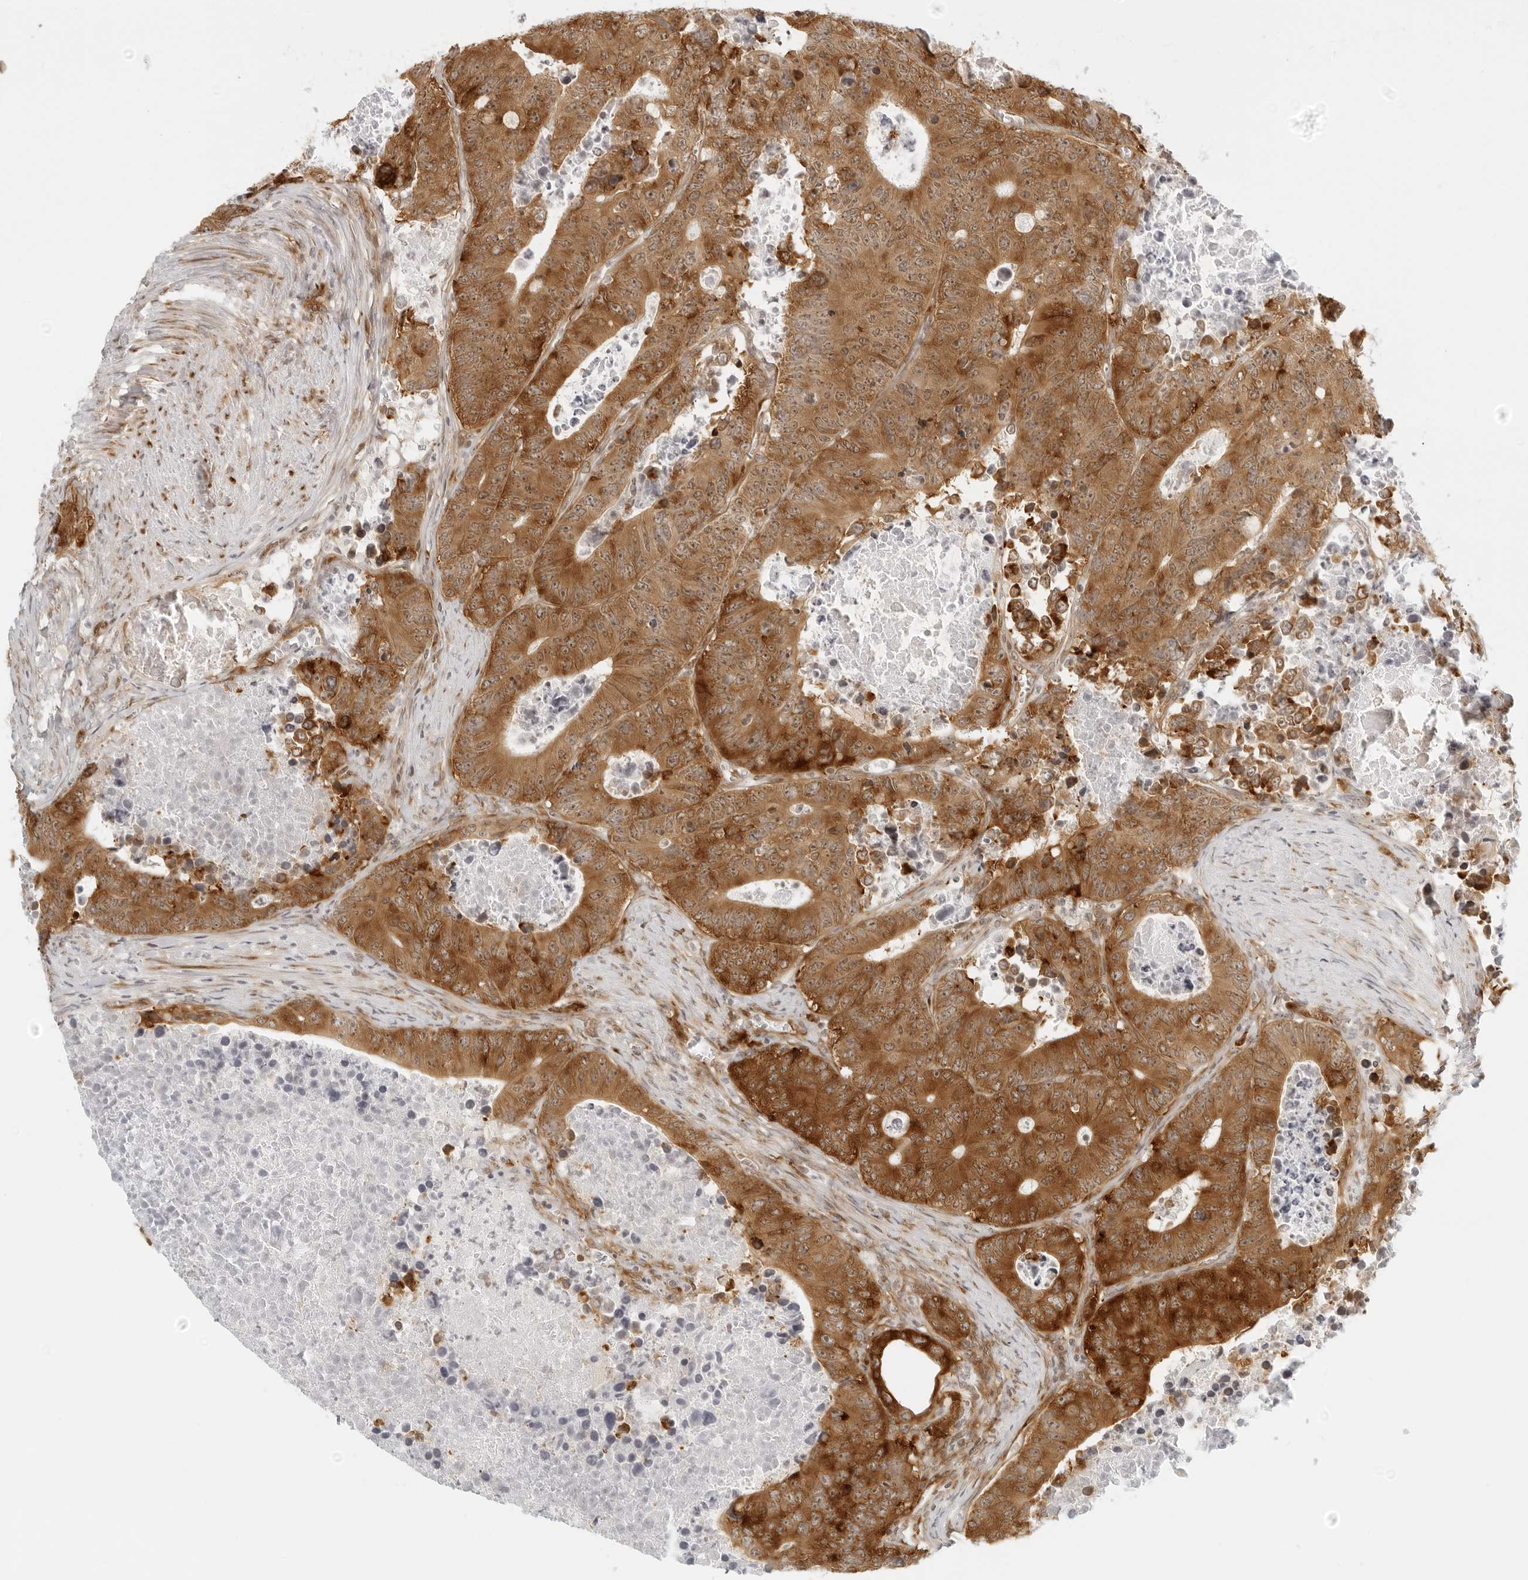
{"staining": {"intensity": "strong", "quantity": ">75%", "location": "cytoplasmic/membranous"}, "tissue": "colorectal cancer", "cell_type": "Tumor cells", "image_type": "cancer", "snomed": [{"axis": "morphology", "description": "Adenocarcinoma, NOS"}, {"axis": "topography", "description": "Colon"}], "caption": "An image of human colorectal adenocarcinoma stained for a protein demonstrates strong cytoplasmic/membranous brown staining in tumor cells.", "gene": "EIF4G1", "patient": {"sex": "male", "age": 87}}